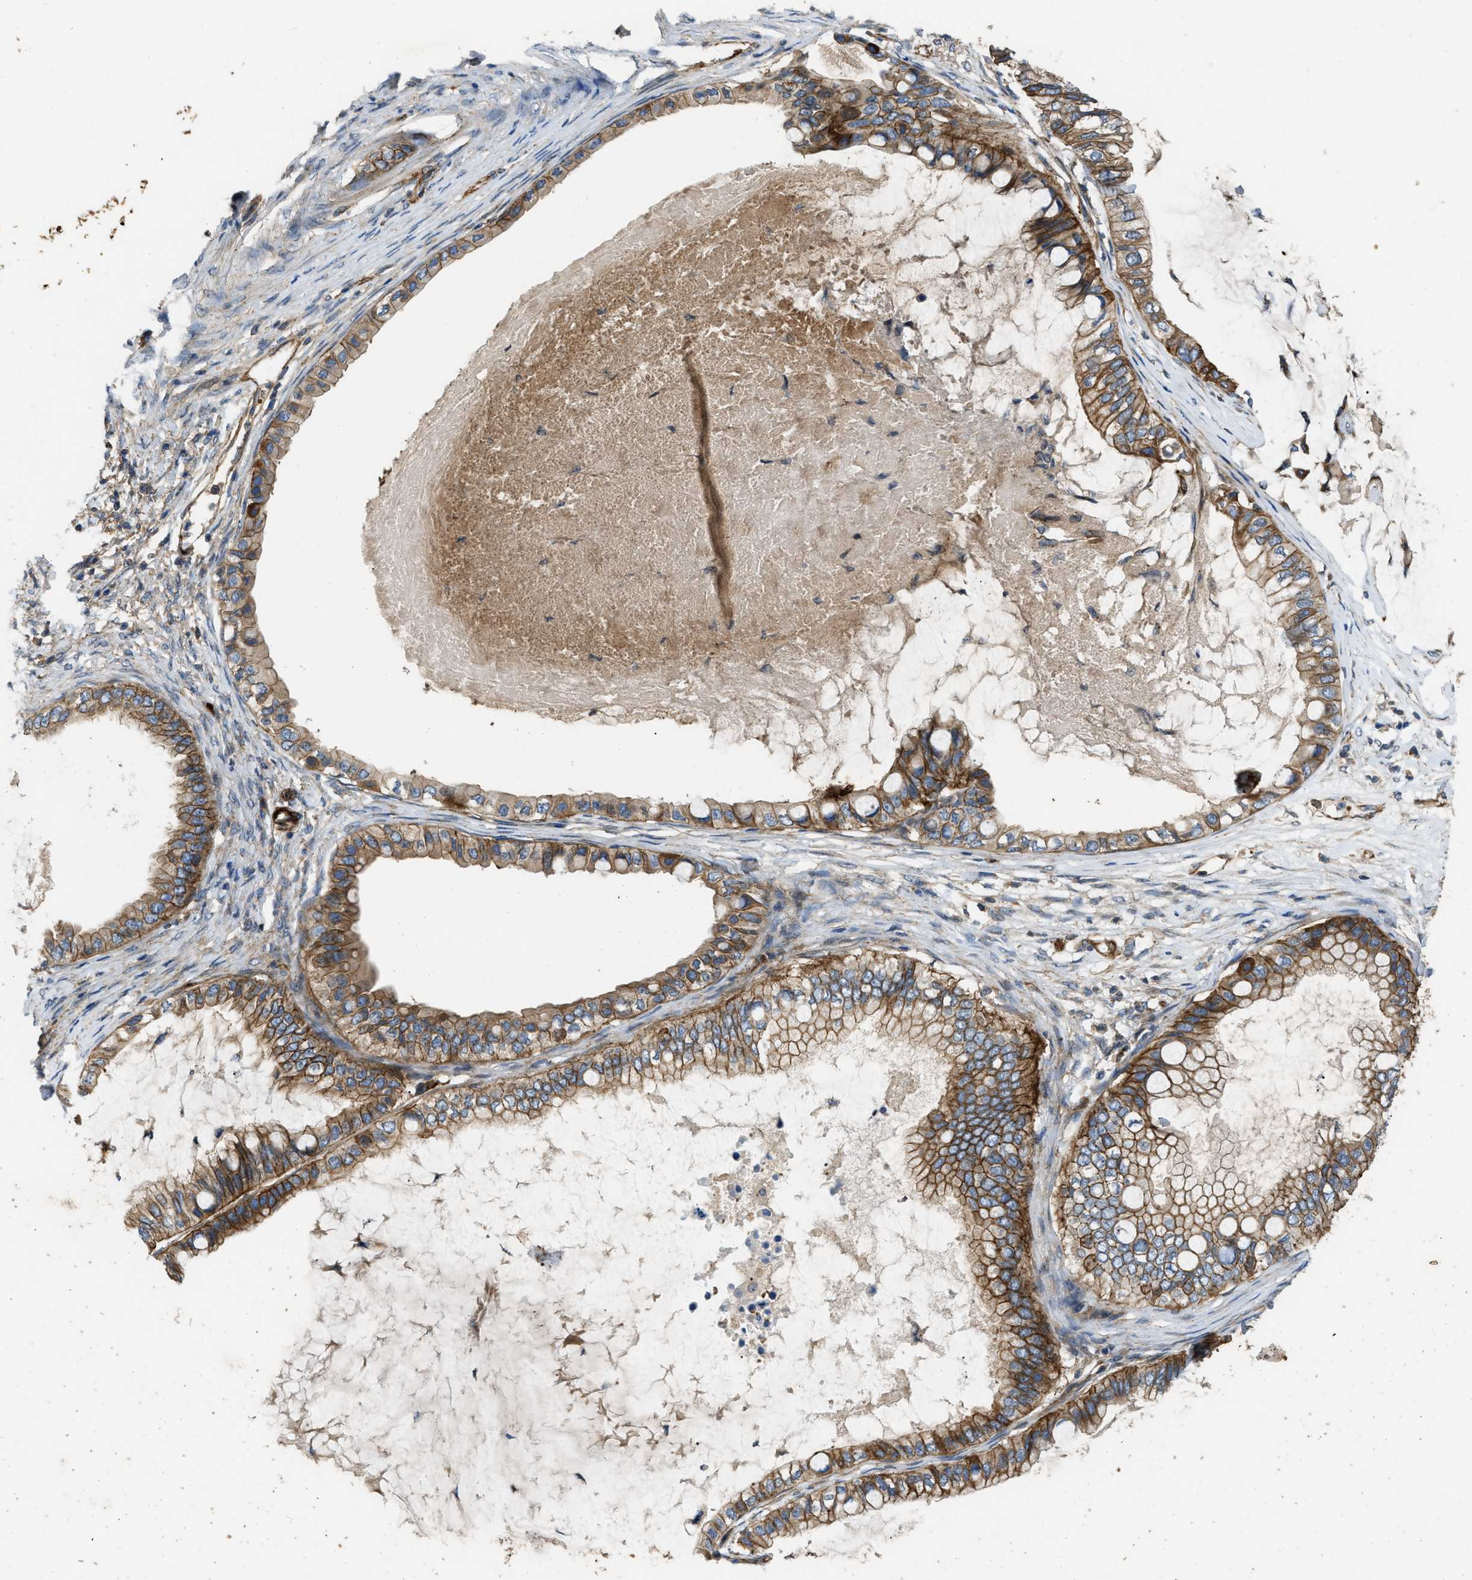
{"staining": {"intensity": "moderate", "quantity": ">75%", "location": "cytoplasmic/membranous"}, "tissue": "ovarian cancer", "cell_type": "Tumor cells", "image_type": "cancer", "snomed": [{"axis": "morphology", "description": "Cystadenocarcinoma, mucinous, NOS"}, {"axis": "topography", "description": "Ovary"}], "caption": "Mucinous cystadenocarcinoma (ovarian) stained with a protein marker reveals moderate staining in tumor cells.", "gene": "ERC1", "patient": {"sex": "female", "age": 80}}